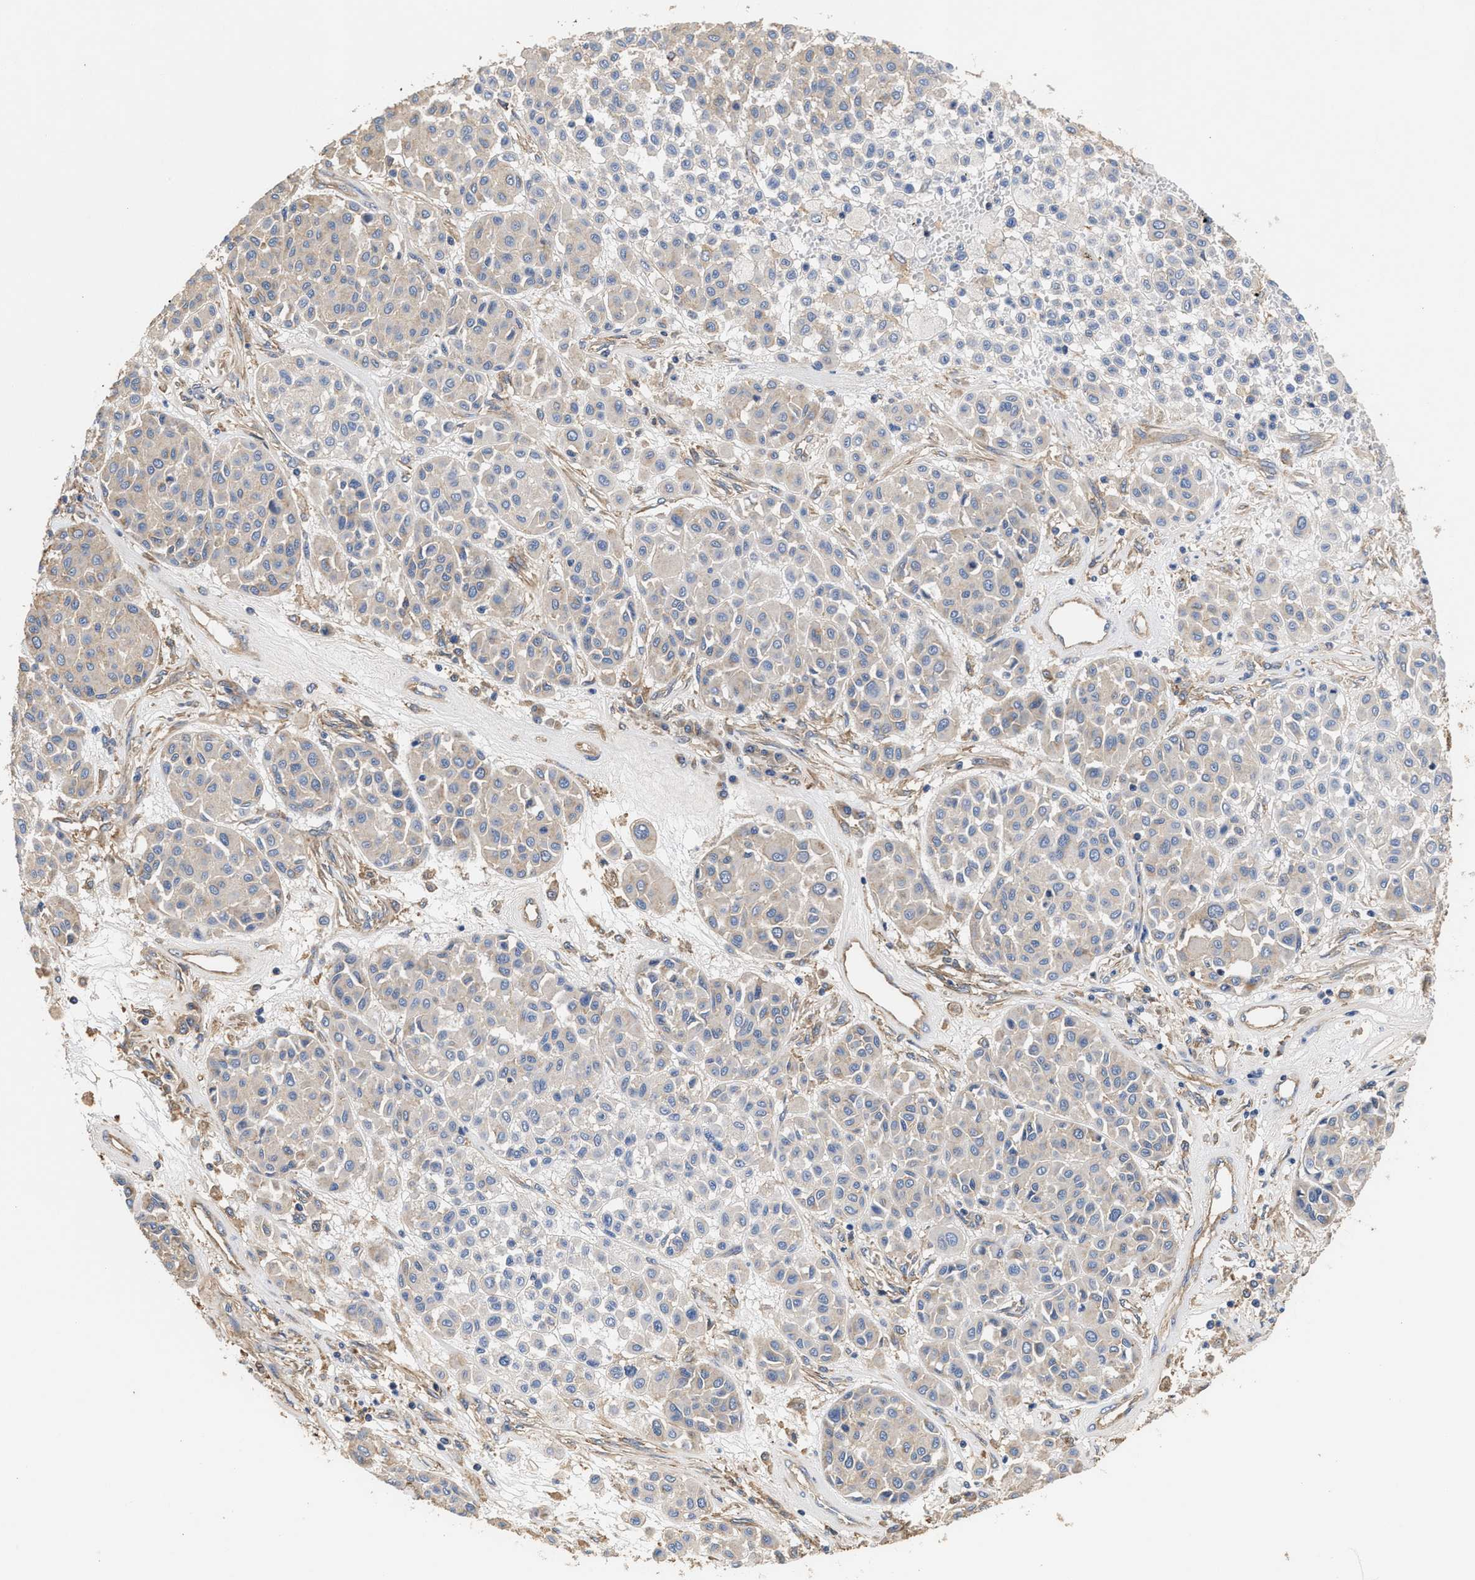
{"staining": {"intensity": "negative", "quantity": "none", "location": "none"}, "tissue": "melanoma", "cell_type": "Tumor cells", "image_type": "cancer", "snomed": [{"axis": "morphology", "description": "Malignant melanoma, Metastatic site"}, {"axis": "topography", "description": "Soft tissue"}], "caption": "Tumor cells are negative for brown protein staining in melanoma.", "gene": "KLB", "patient": {"sex": "male", "age": 41}}